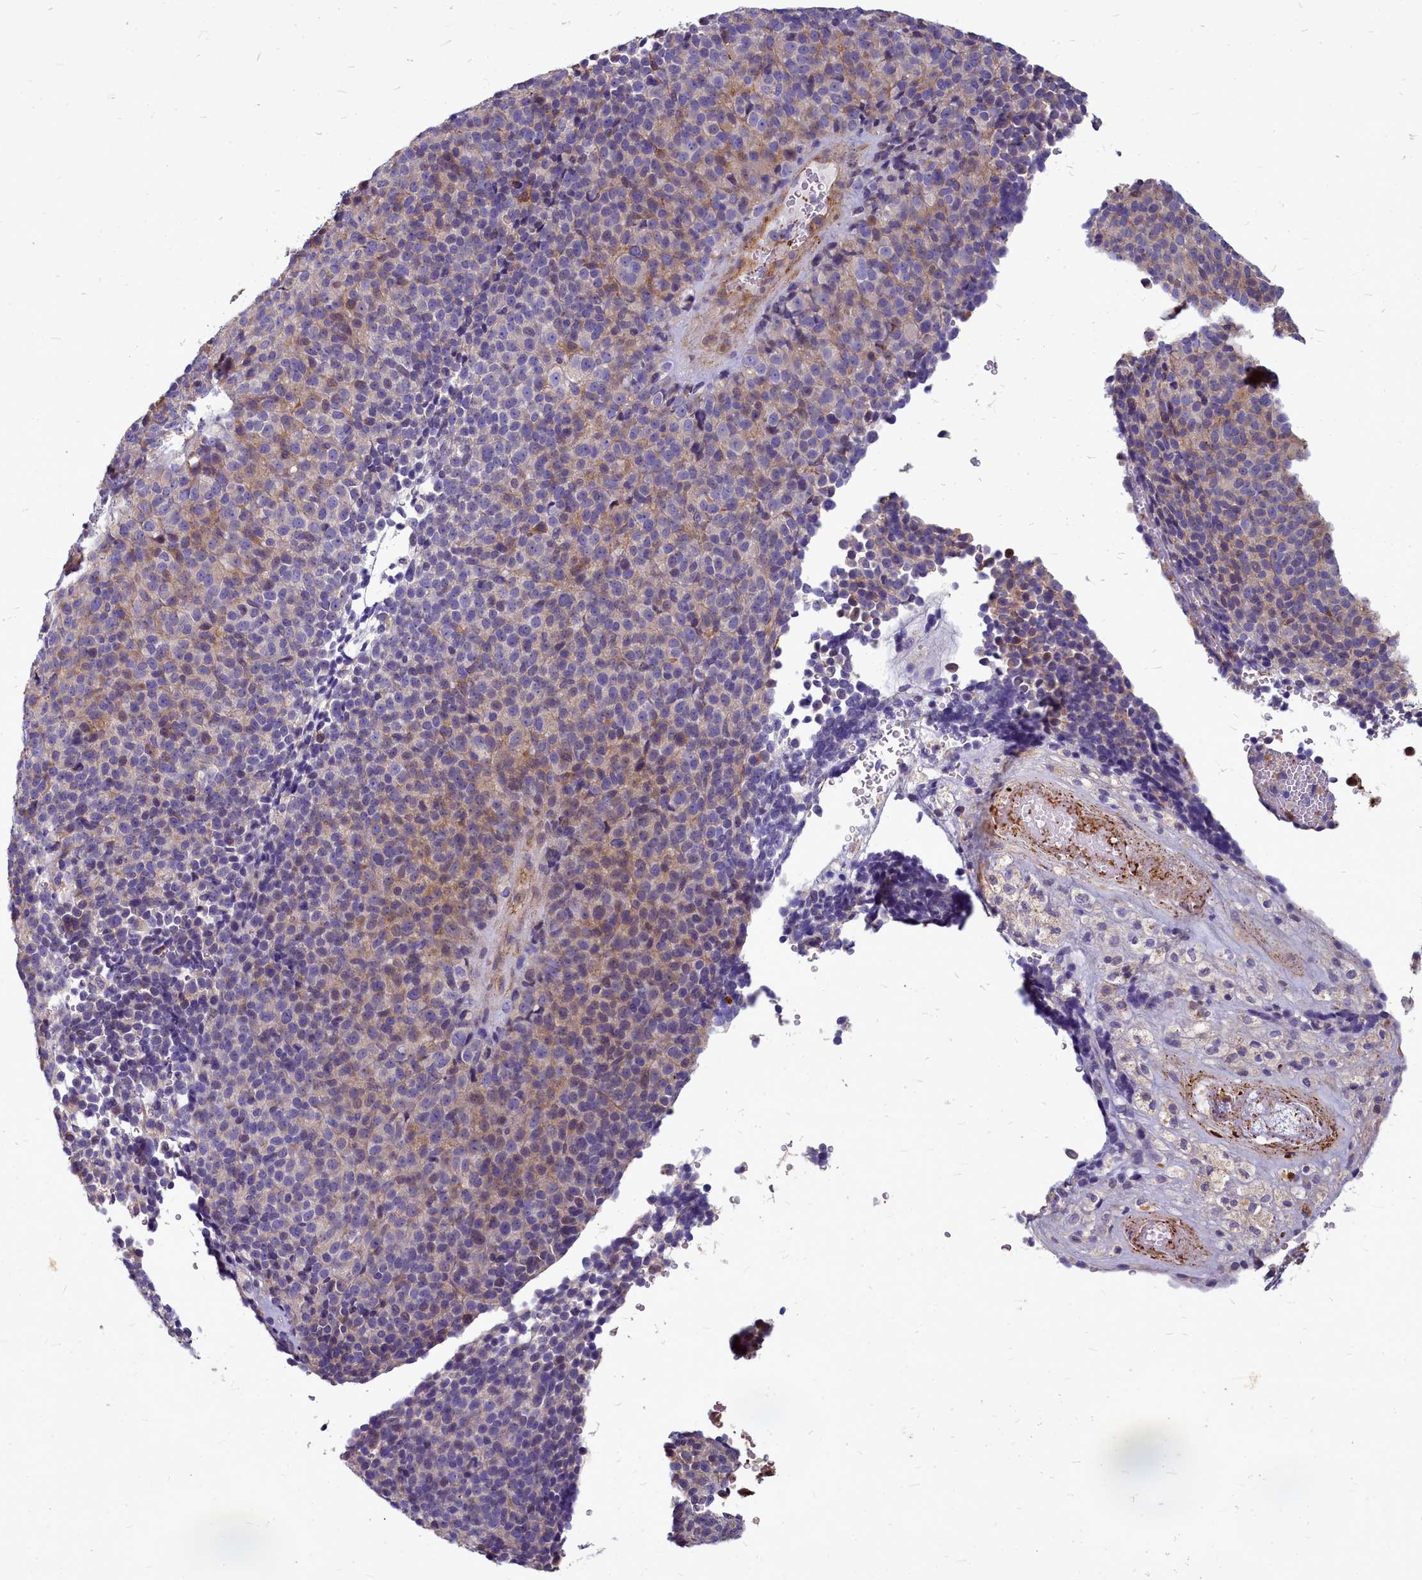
{"staining": {"intensity": "weak", "quantity": "<25%", "location": "cytoplasmic/membranous"}, "tissue": "melanoma", "cell_type": "Tumor cells", "image_type": "cancer", "snomed": [{"axis": "morphology", "description": "Malignant melanoma, Metastatic site"}, {"axis": "topography", "description": "Brain"}], "caption": "A micrograph of malignant melanoma (metastatic site) stained for a protein demonstrates no brown staining in tumor cells.", "gene": "TTC5", "patient": {"sex": "female", "age": 56}}